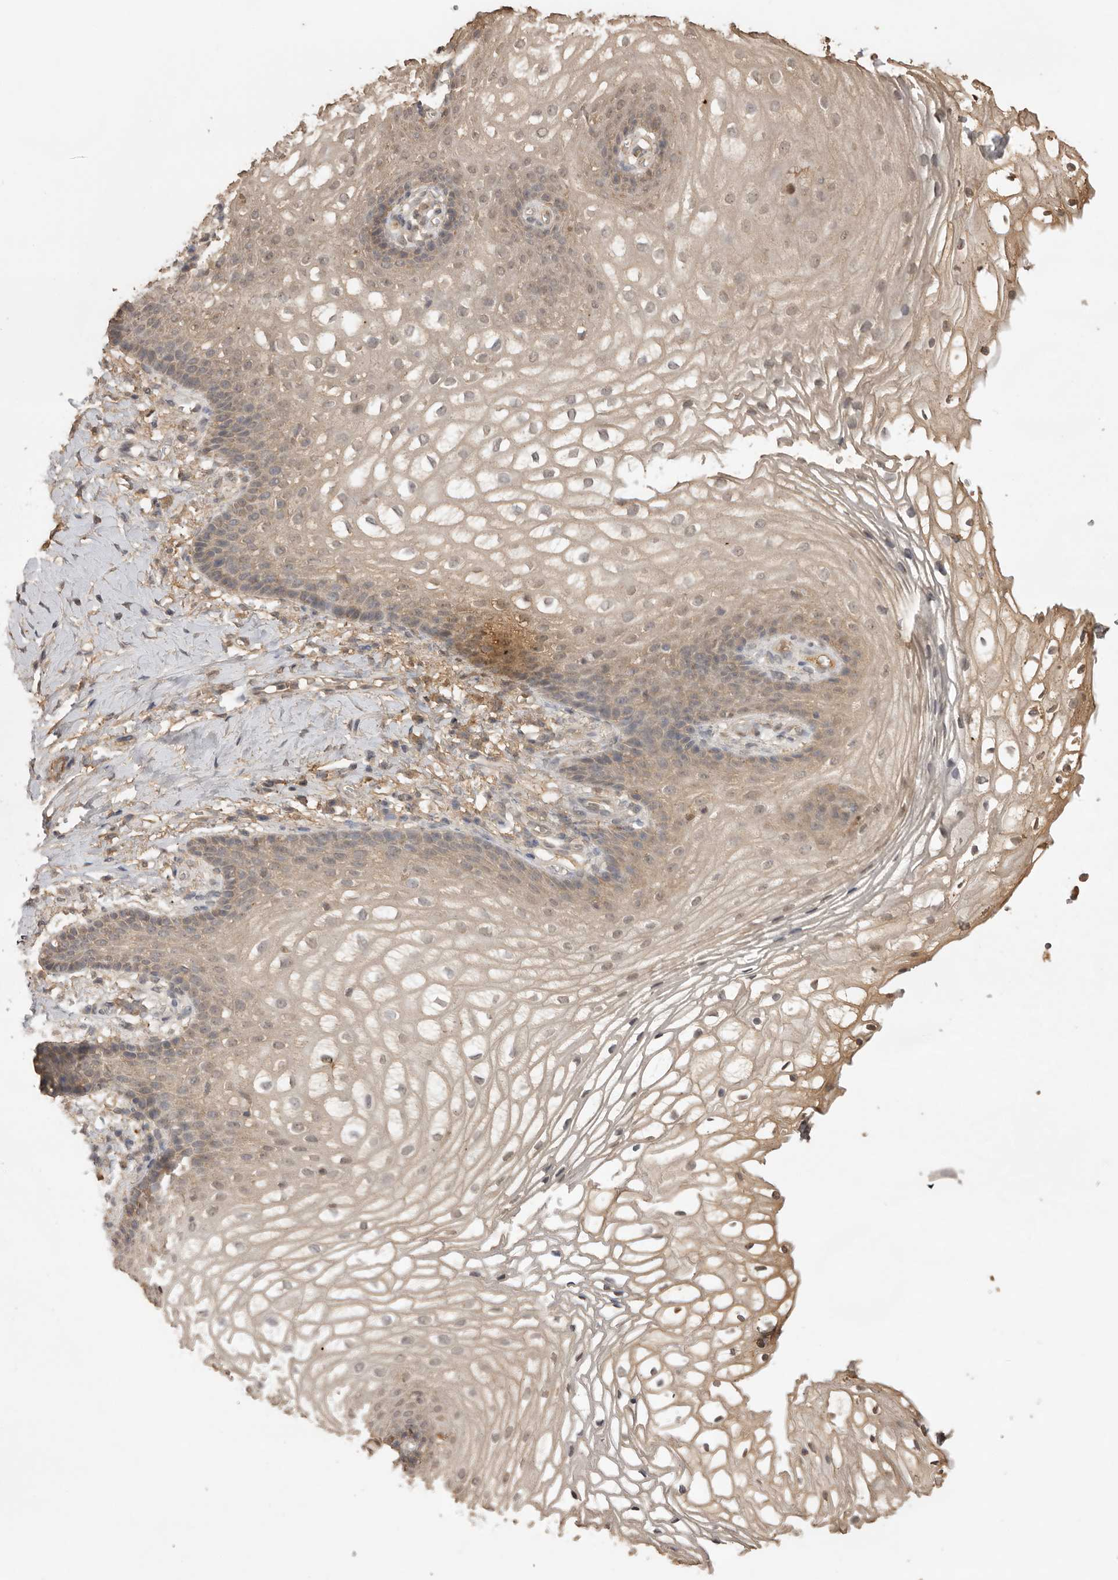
{"staining": {"intensity": "weak", "quantity": "25%-75%", "location": "nuclear"}, "tissue": "vagina", "cell_type": "Squamous epithelial cells", "image_type": "normal", "snomed": [{"axis": "morphology", "description": "Normal tissue, NOS"}, {"axis": "topography", "description": "Vagina"}], "caption": "Human vagina stained with a brown dye exhibits weak nuclear positive positivity in about 25%-75% of squamous epithelial cells.", "gene": "JAG2", "patient": {"sex": "female", "age": 60}}